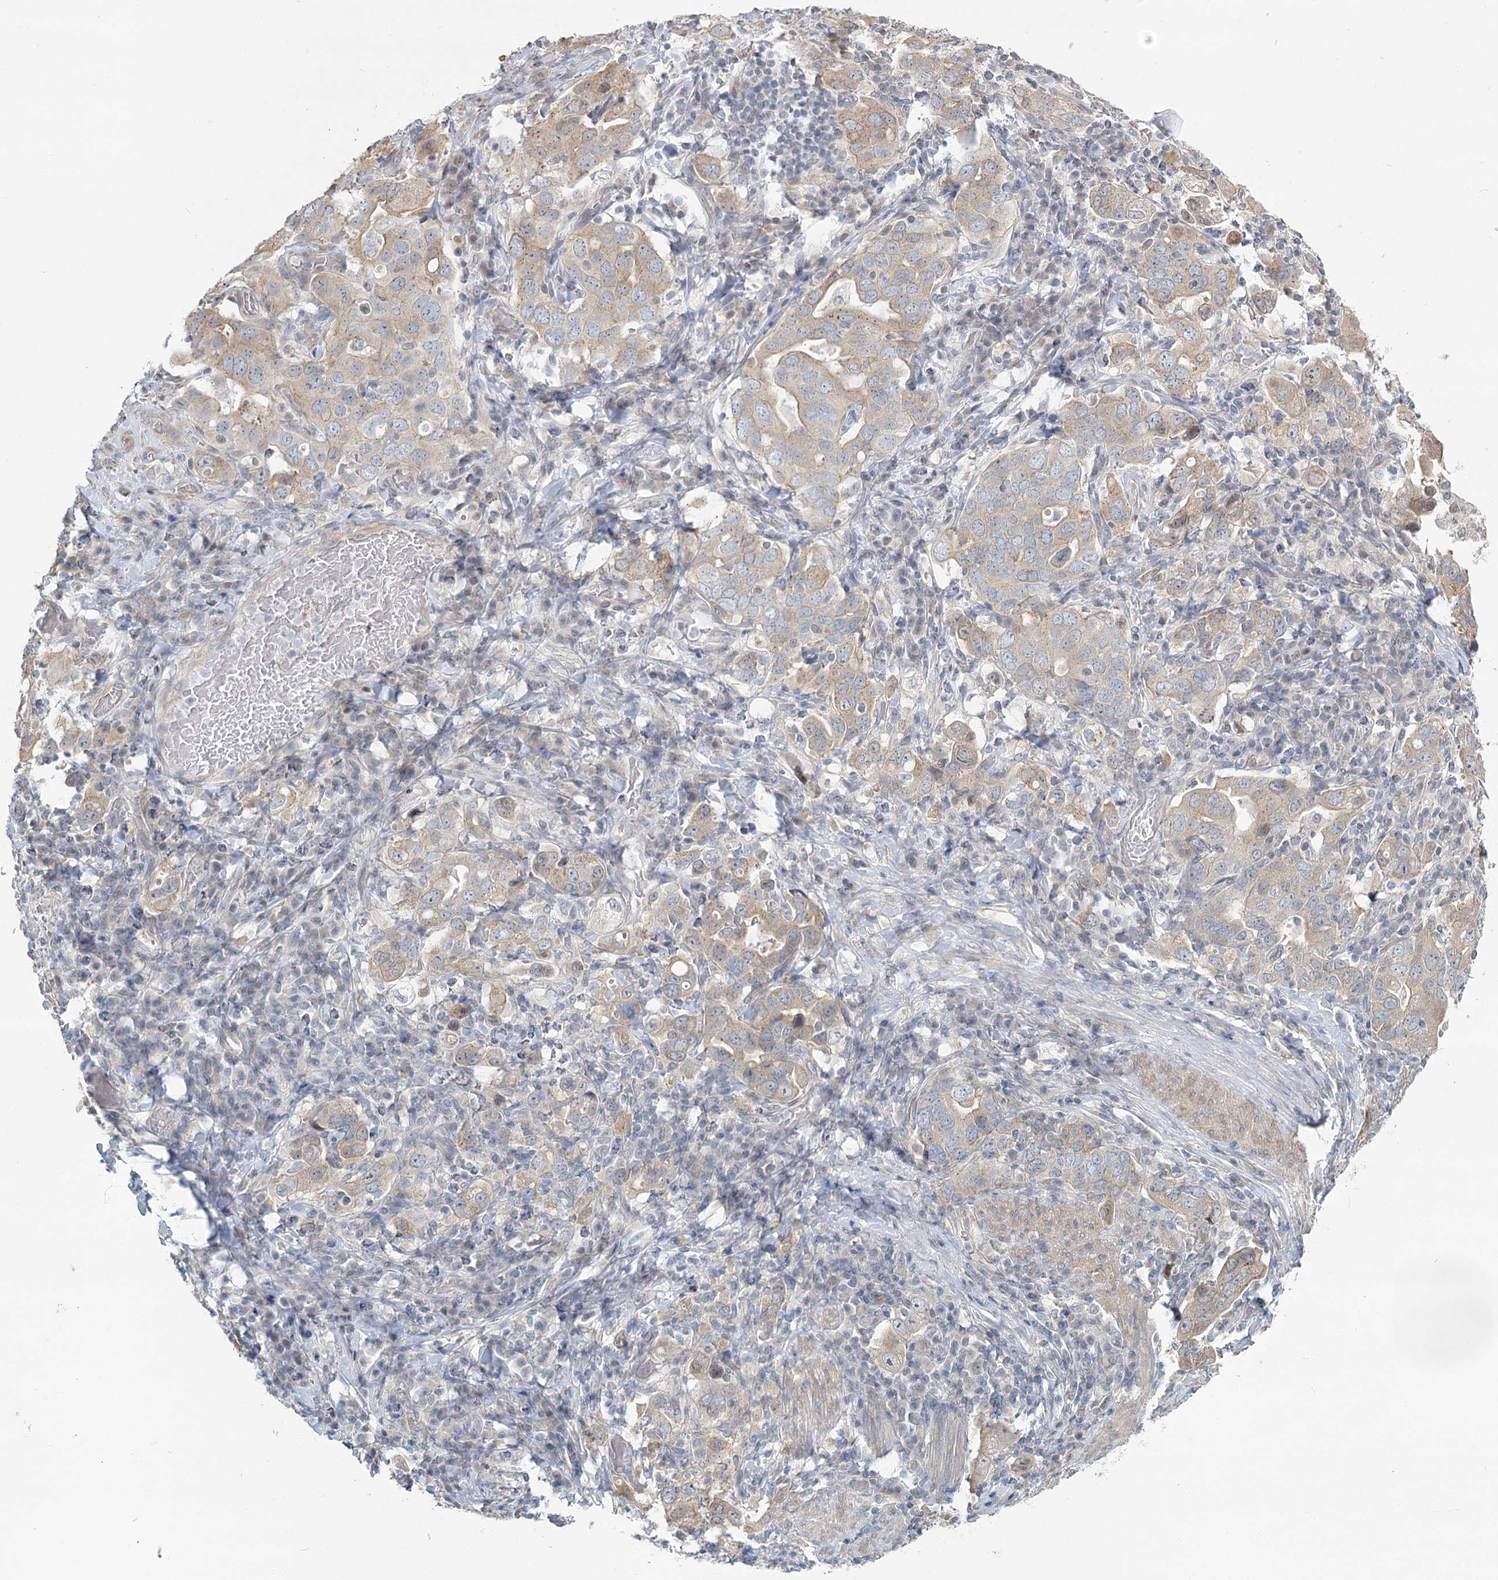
{"staining": {"intensity": "weak", "quantity": ">75%", "location": "cytoplasmic/membranous"}, "tissue": "stomach cancer", "cell_type": "Tumor cells", "image_type": "cancer", "snomed": [{"axis": "morphology", "description": "Adenocarcinoma, NOS"}, {"axis": "topography", "description": "Stomach, upper"}], "caption": "Immunohistochemical staining of human stomach cancer shows low levels of weak cytoplasmic/membranous expression in about >75% of tumor cells.", "gene": "SPINK13", "patient": {"sex": "male", "age": 62}}